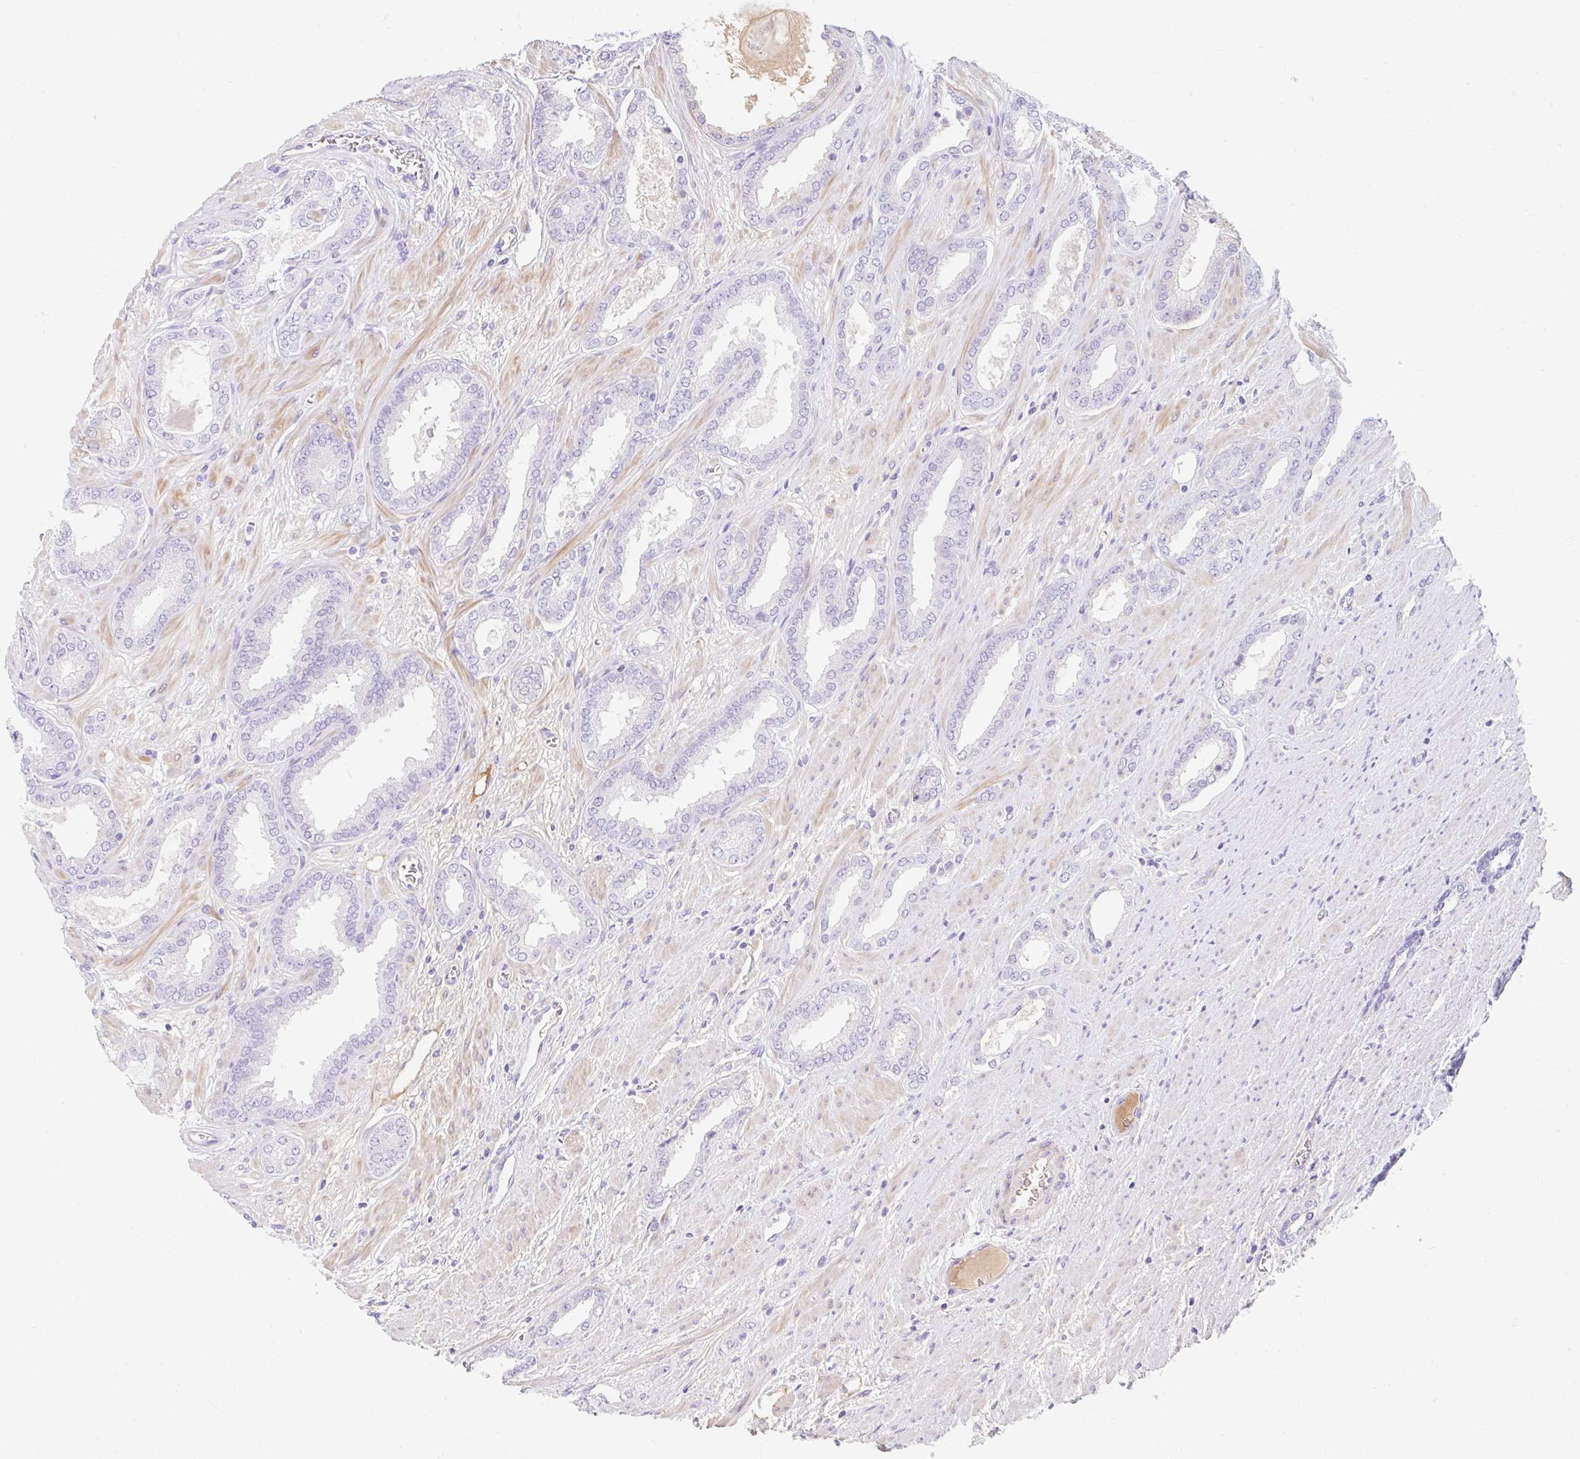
{"staining": {"intensity": "negative", "quantity": "none", "location": "none"}, "tissue": "prostate cancer", "cell_type": "Tumor cells", "image_type": "cancer", "snomed": [{"axis": "morphology", "description": "Adenocarcinoma, High grade"}, {"axis": "topography", "description": "Prostate"}], "caption": "Histopathology image shows no protein expression in tumor cells of prostate adenocarcinoma (high-grade) tissue.", "gene": "SLC28A1", "patient": {"sex": "male", "age": 58}}